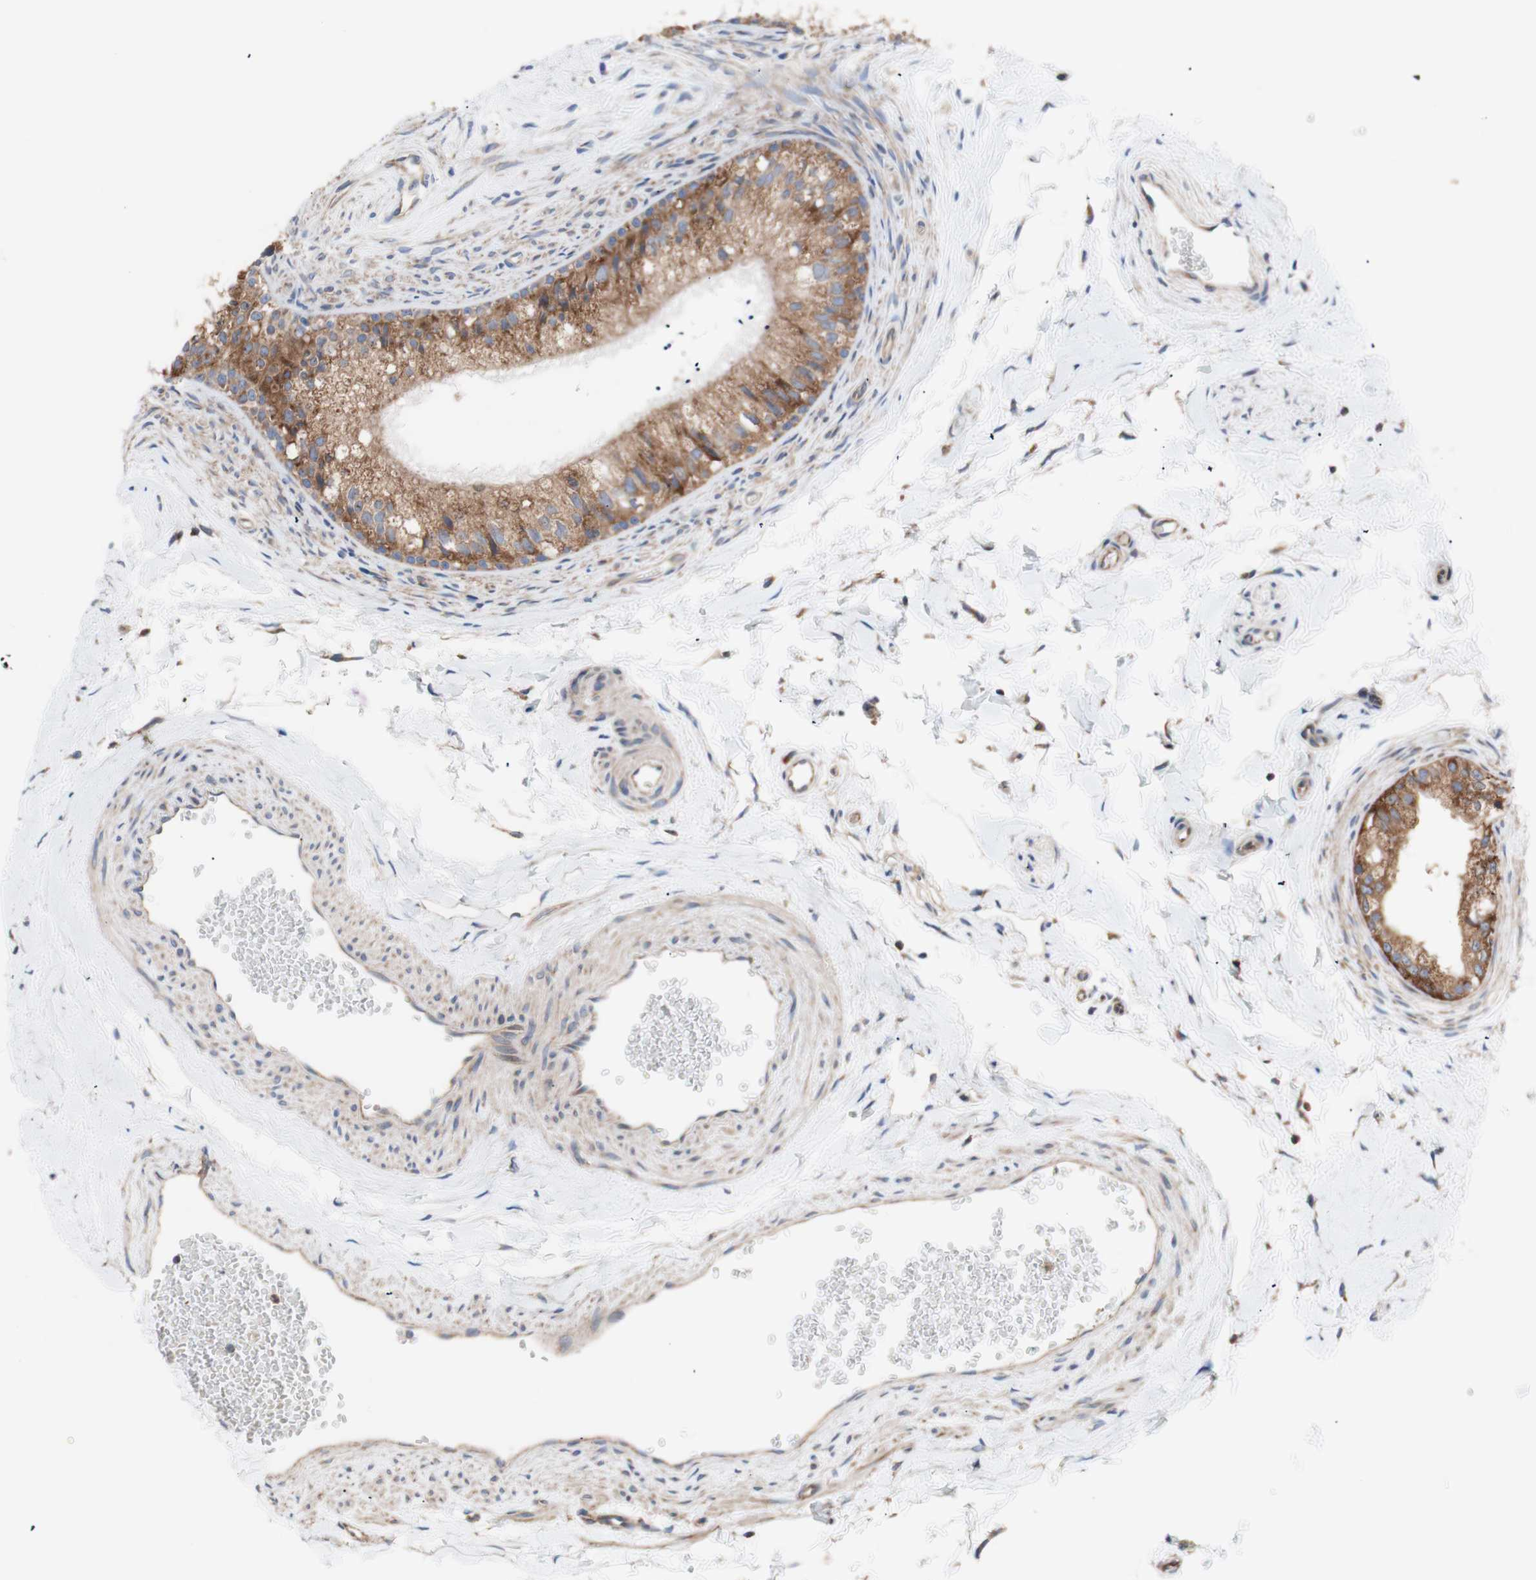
{"staining": {"intensity": "strong", "quantity": ">75%", "location": "cytoplasmic/membranous"}, "tissue": "epididymis", "cell_type": "Glandular cells", "image_type": "normal", "snomed": [{"axis": "morphology", "description": "Normal tissue, NOS"}, {"axis": "topography", "description": "Epididymis"}], "caption": "Benign epididymis exhibits strong cytoplasmic/membranous expression in about >75% of glandular cells The staining is performed using DAB brown chromogen to label protein expression. The nuclei are counter-stained blue using hematoxylin..", "gene": "FMR1", "patient": {"sex": "male", "age": 56}}